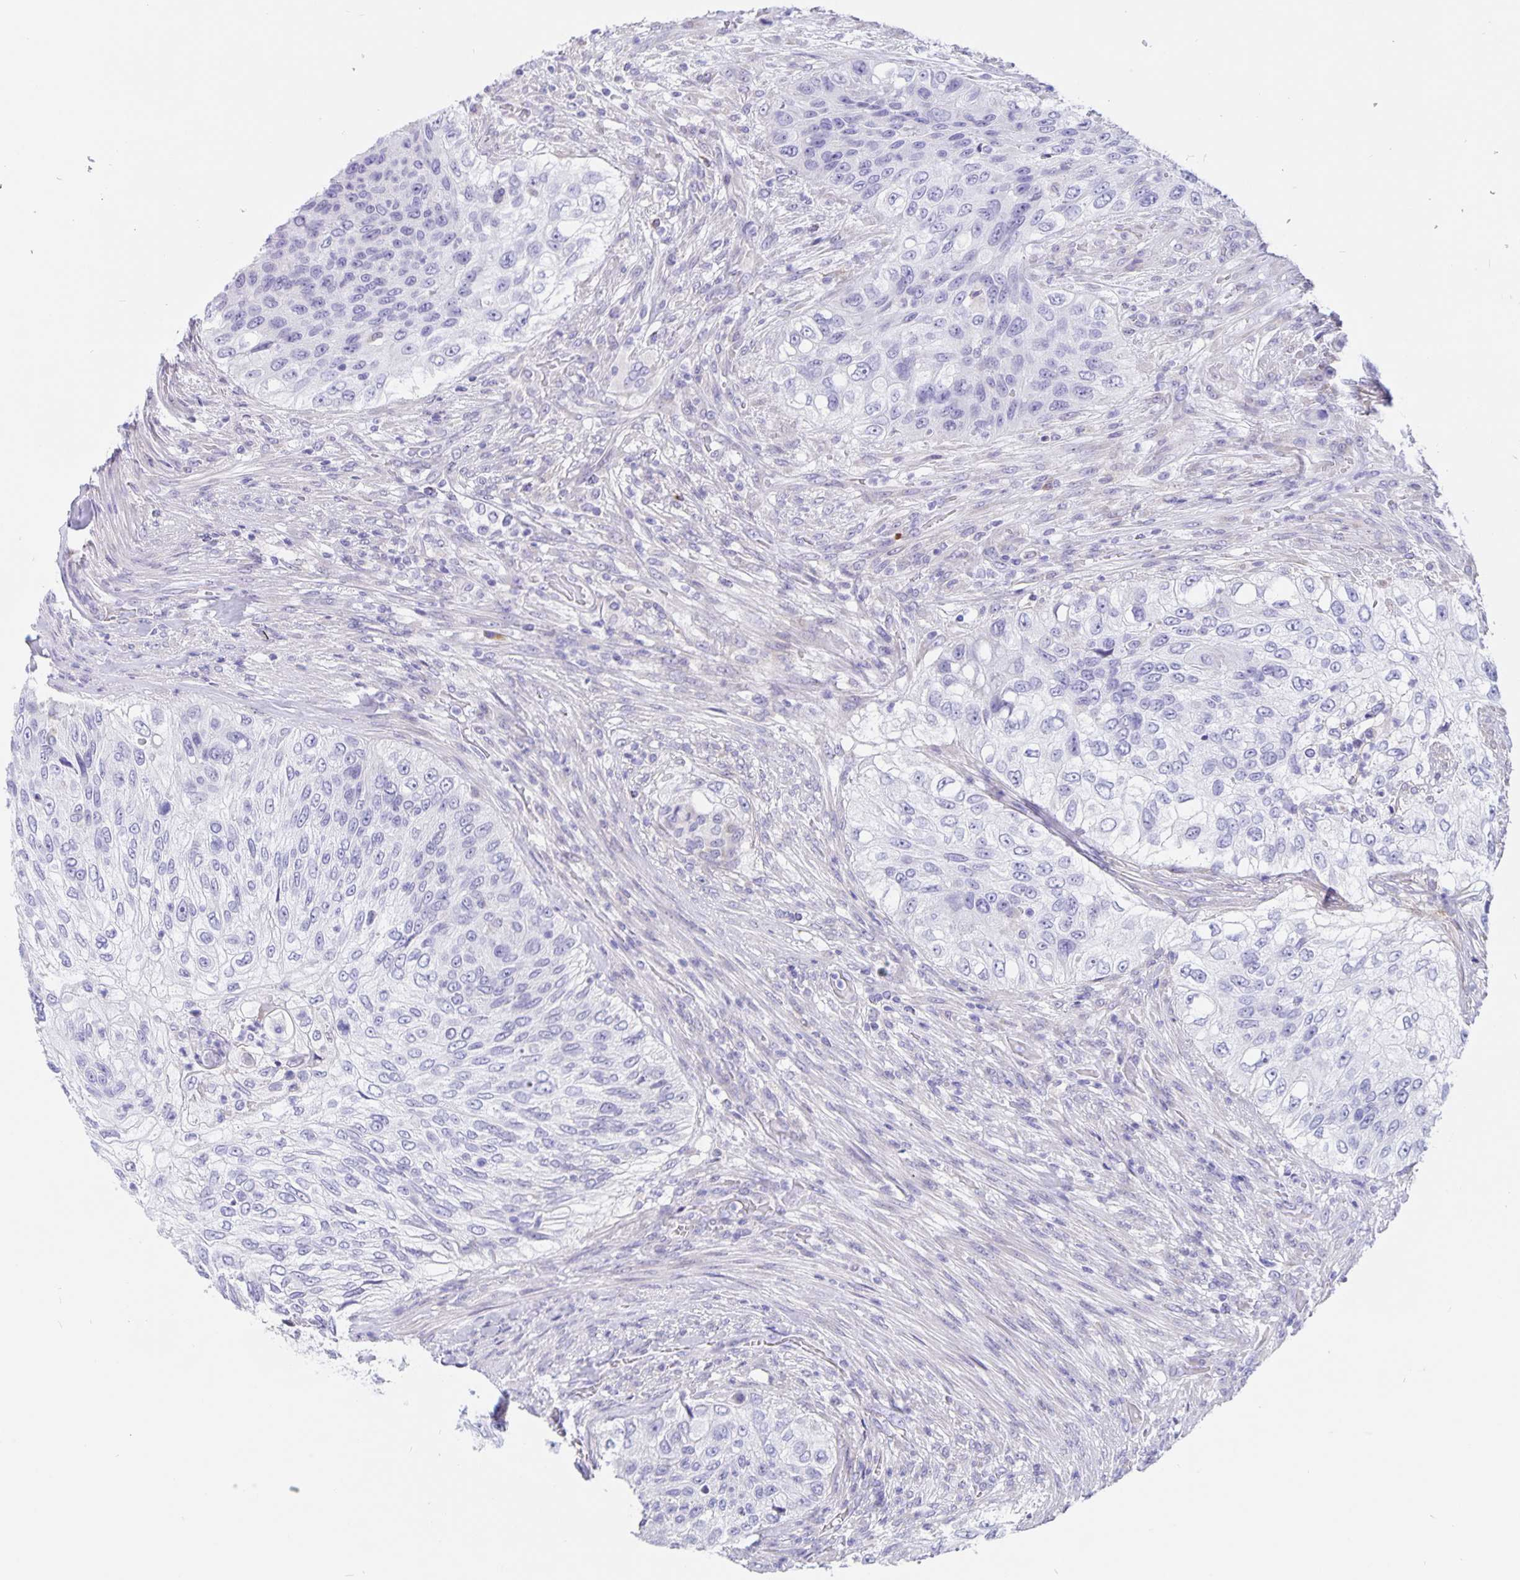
{"staining": {"intensity": "negative", "quantity": "none", "location": "none"}, "tissue": "urothelial cancer", "cell_type": "Tumor cells", "image_type": "cancer", "snomed": [{"axis": "morphology", "description": "Urothelial carcinoma, High grade"}, {"axis": "topography", "description": "Urinary bladder"}], "caption": "An IHC micrograph of urothelial cancer is shown. There is no staining in tumor cells of urothelial cancer.", "gene": "ERMN", "patient": {"sex": "female", "age": 60}}